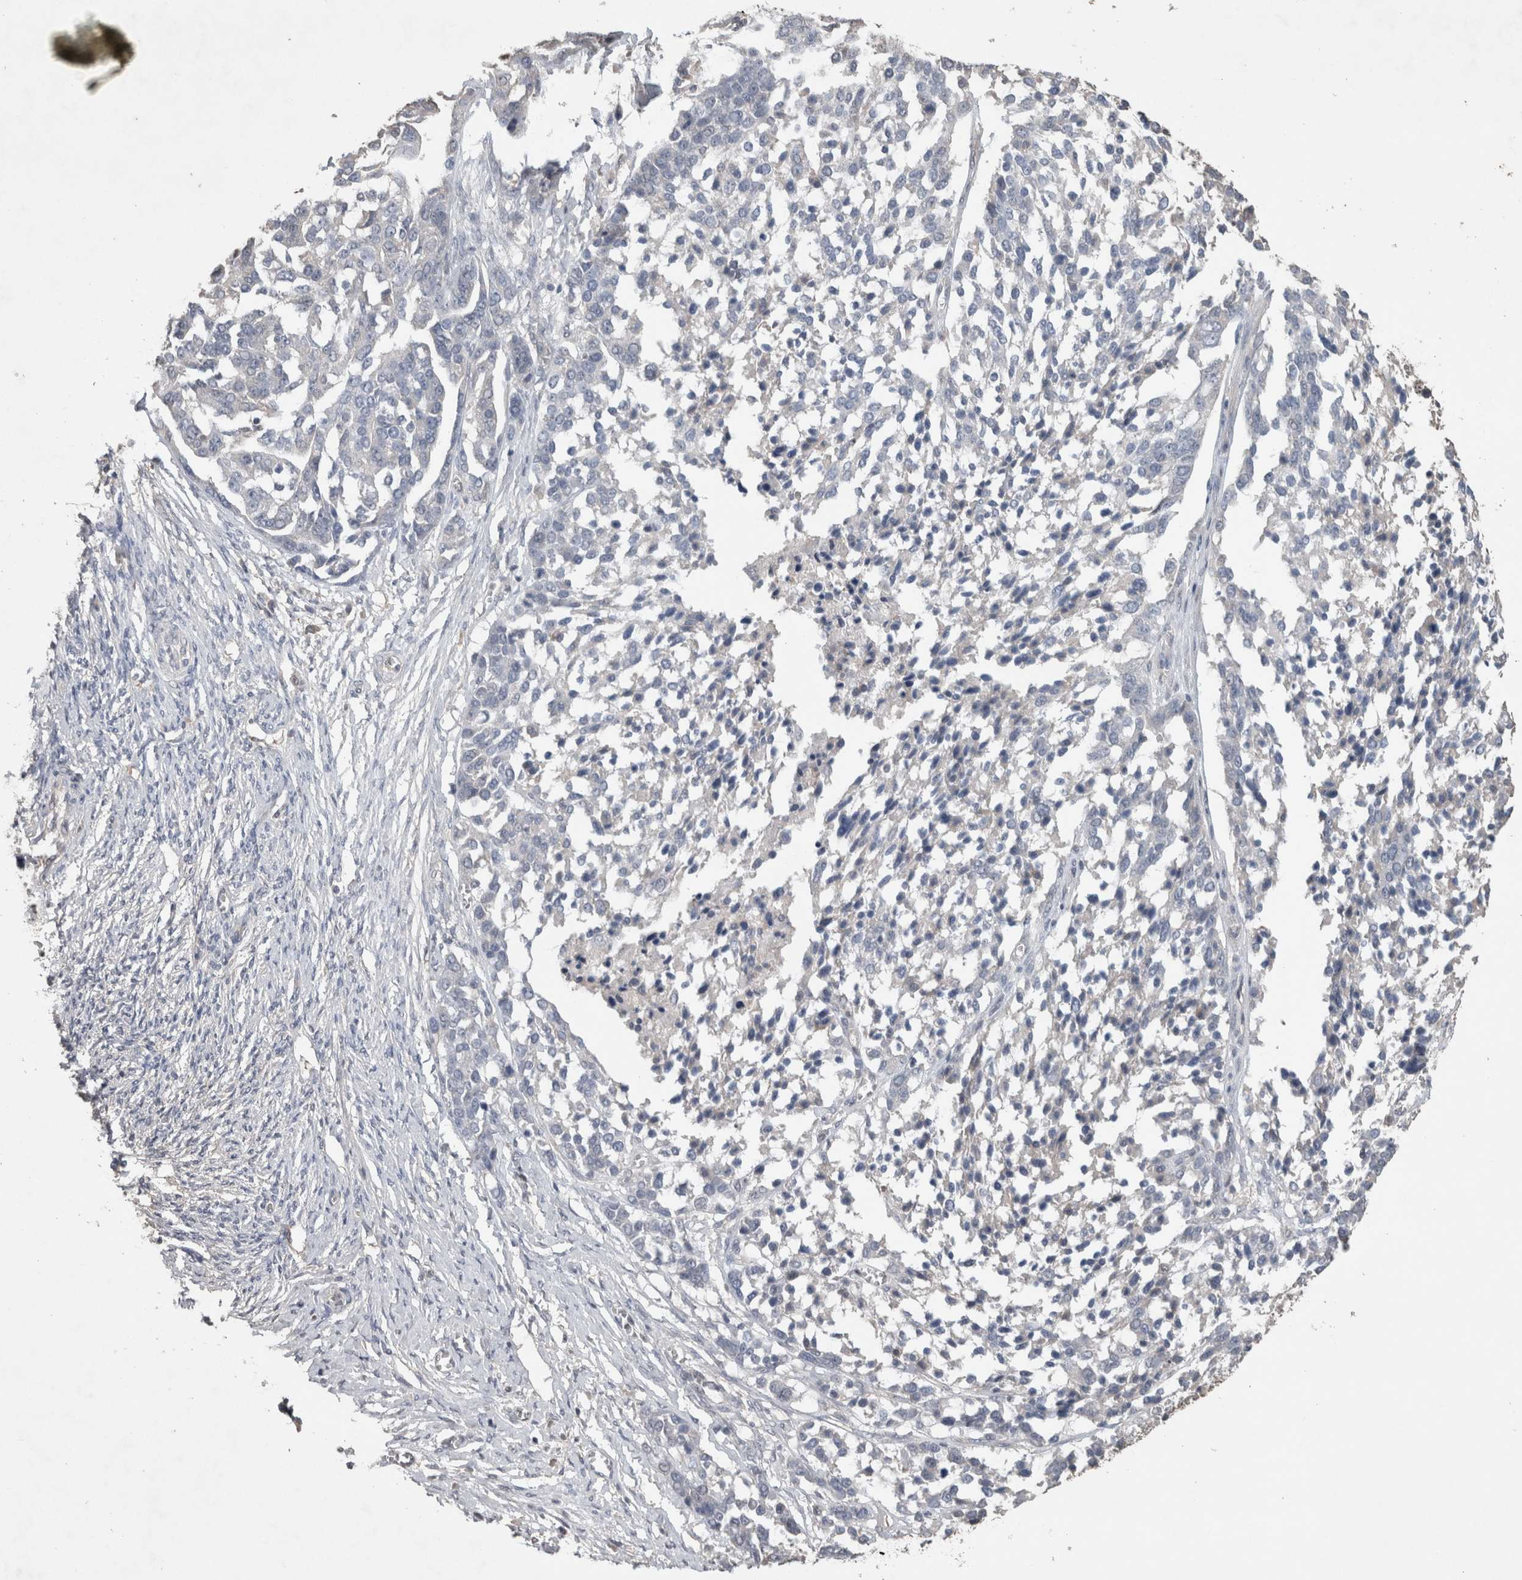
{"staining": {"intensity": "negative", "quantity": "none", "location": "none"}, "tissue": "ovarian cancer", "cell_type": "Tumor cells", "image_type": "cancer", "snomed": [{"axis": "morphology", "description": "Cystadenocarcinoma, serous, NOS"}, {"axis": "topography", "description": "Ovary"}], "caption": "High power microscopy photomicrograph of an immunohistochemistry image of ovarian cancer, revealing no significant staining in tumor cells.", "gene": "TRIM5", "patient": {"sex": "female", "age": 44}}